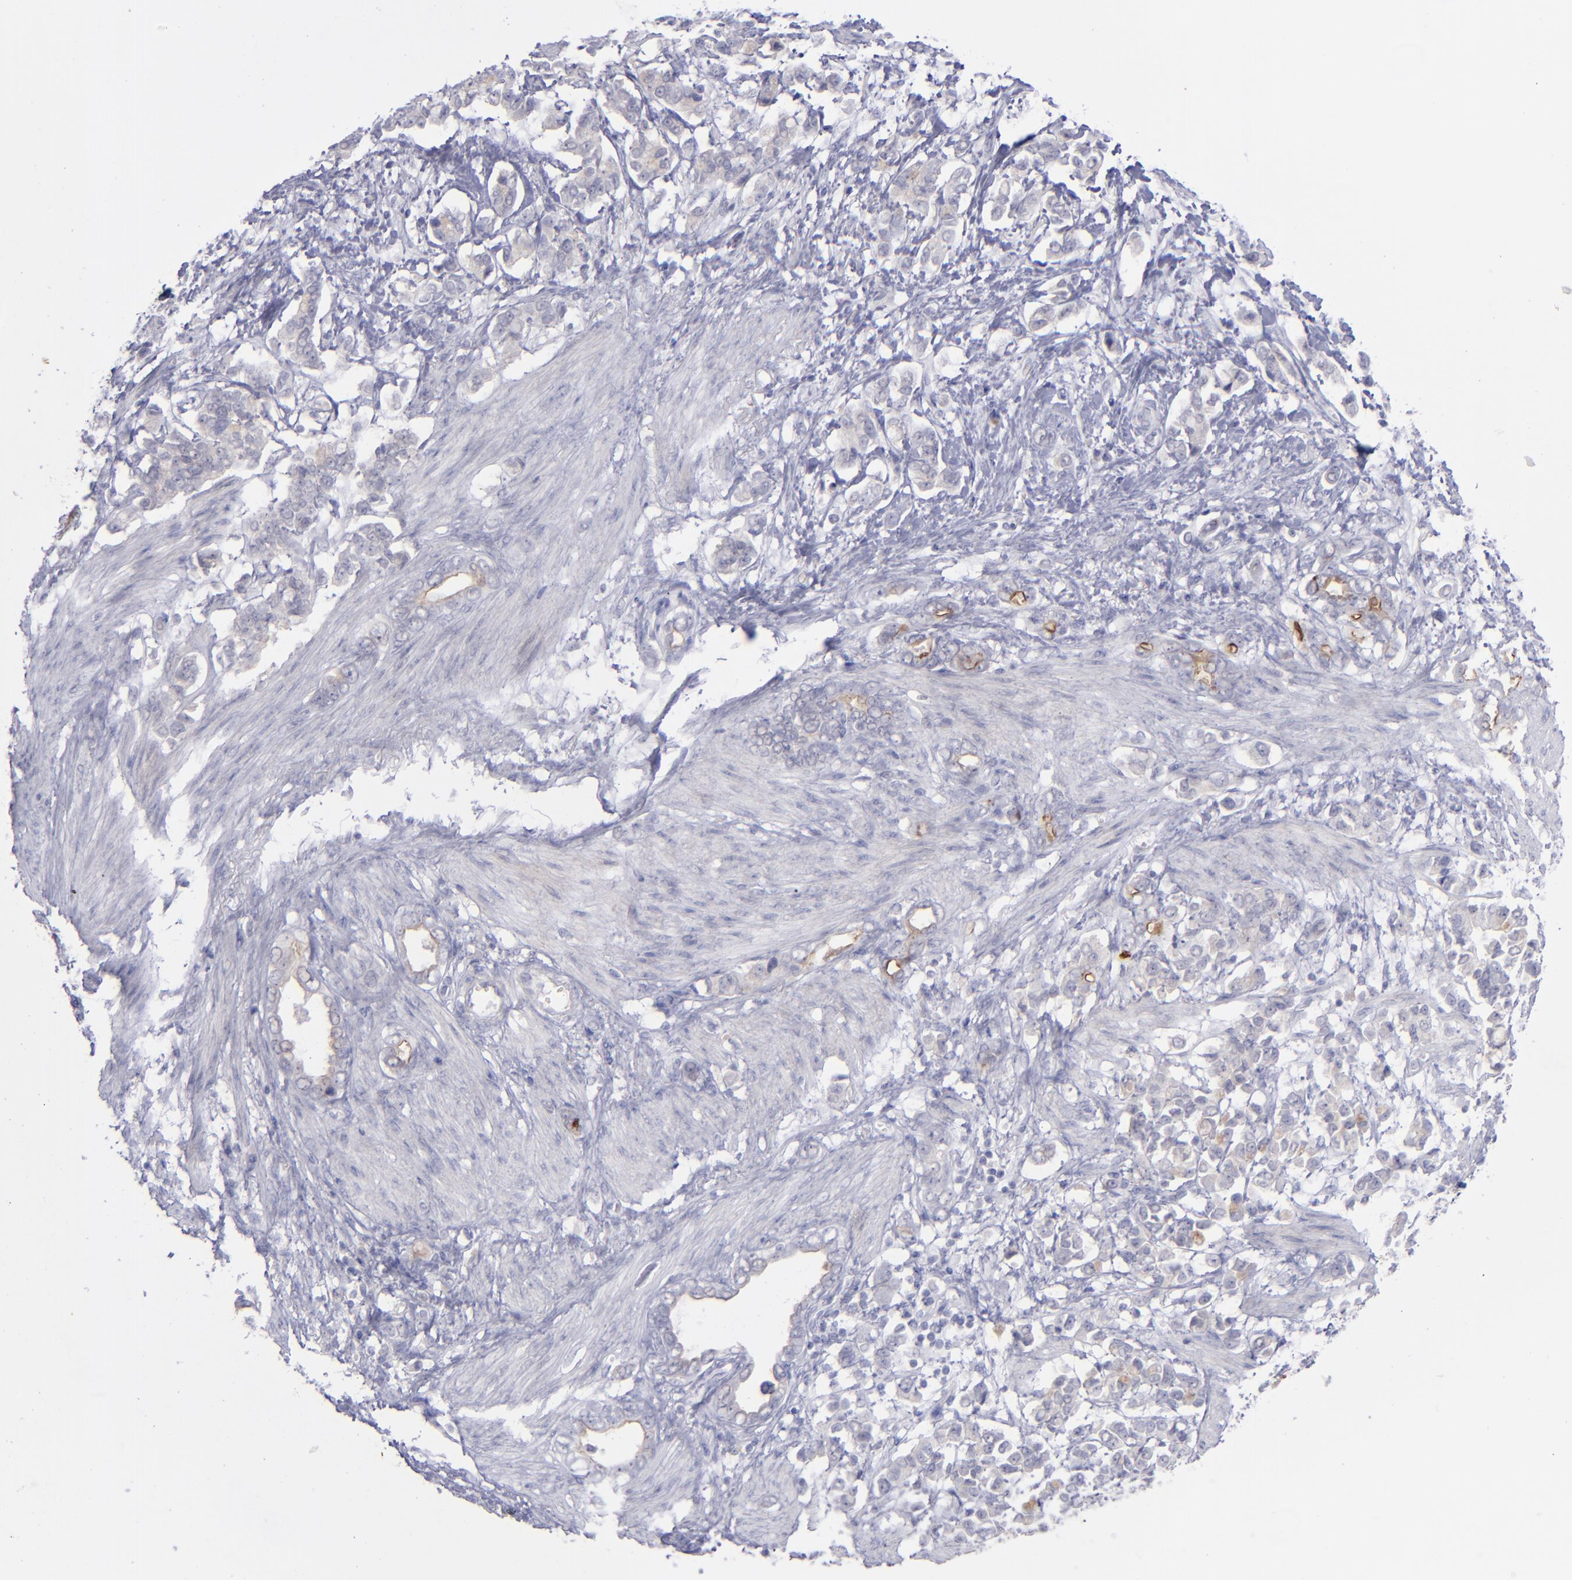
{"staining": {"intensity": "weak", "quantity": "<25%", "location": "cytoplasmic/membranous"}, "tissue": "stomach cancer", "cell_type": "Tumor cells", "image_type": "cancer", "snomed": [{"axis": "morphology", "description": "Adenocarcinoma, NOS"}, {"axis": "topography", "description": "Stomach"}], "caption": "Immunohistochemistry histopathology image of stomach cancer (adenocarcinoma) stained for a protein (brown), which displays no staining in tumor cells. The staining is performed using DAB brown chromogen with nuclei counter-stained in using hematoxylin.", "gene": "EVPL", "patient": {"sex": "male", "age": 78}}